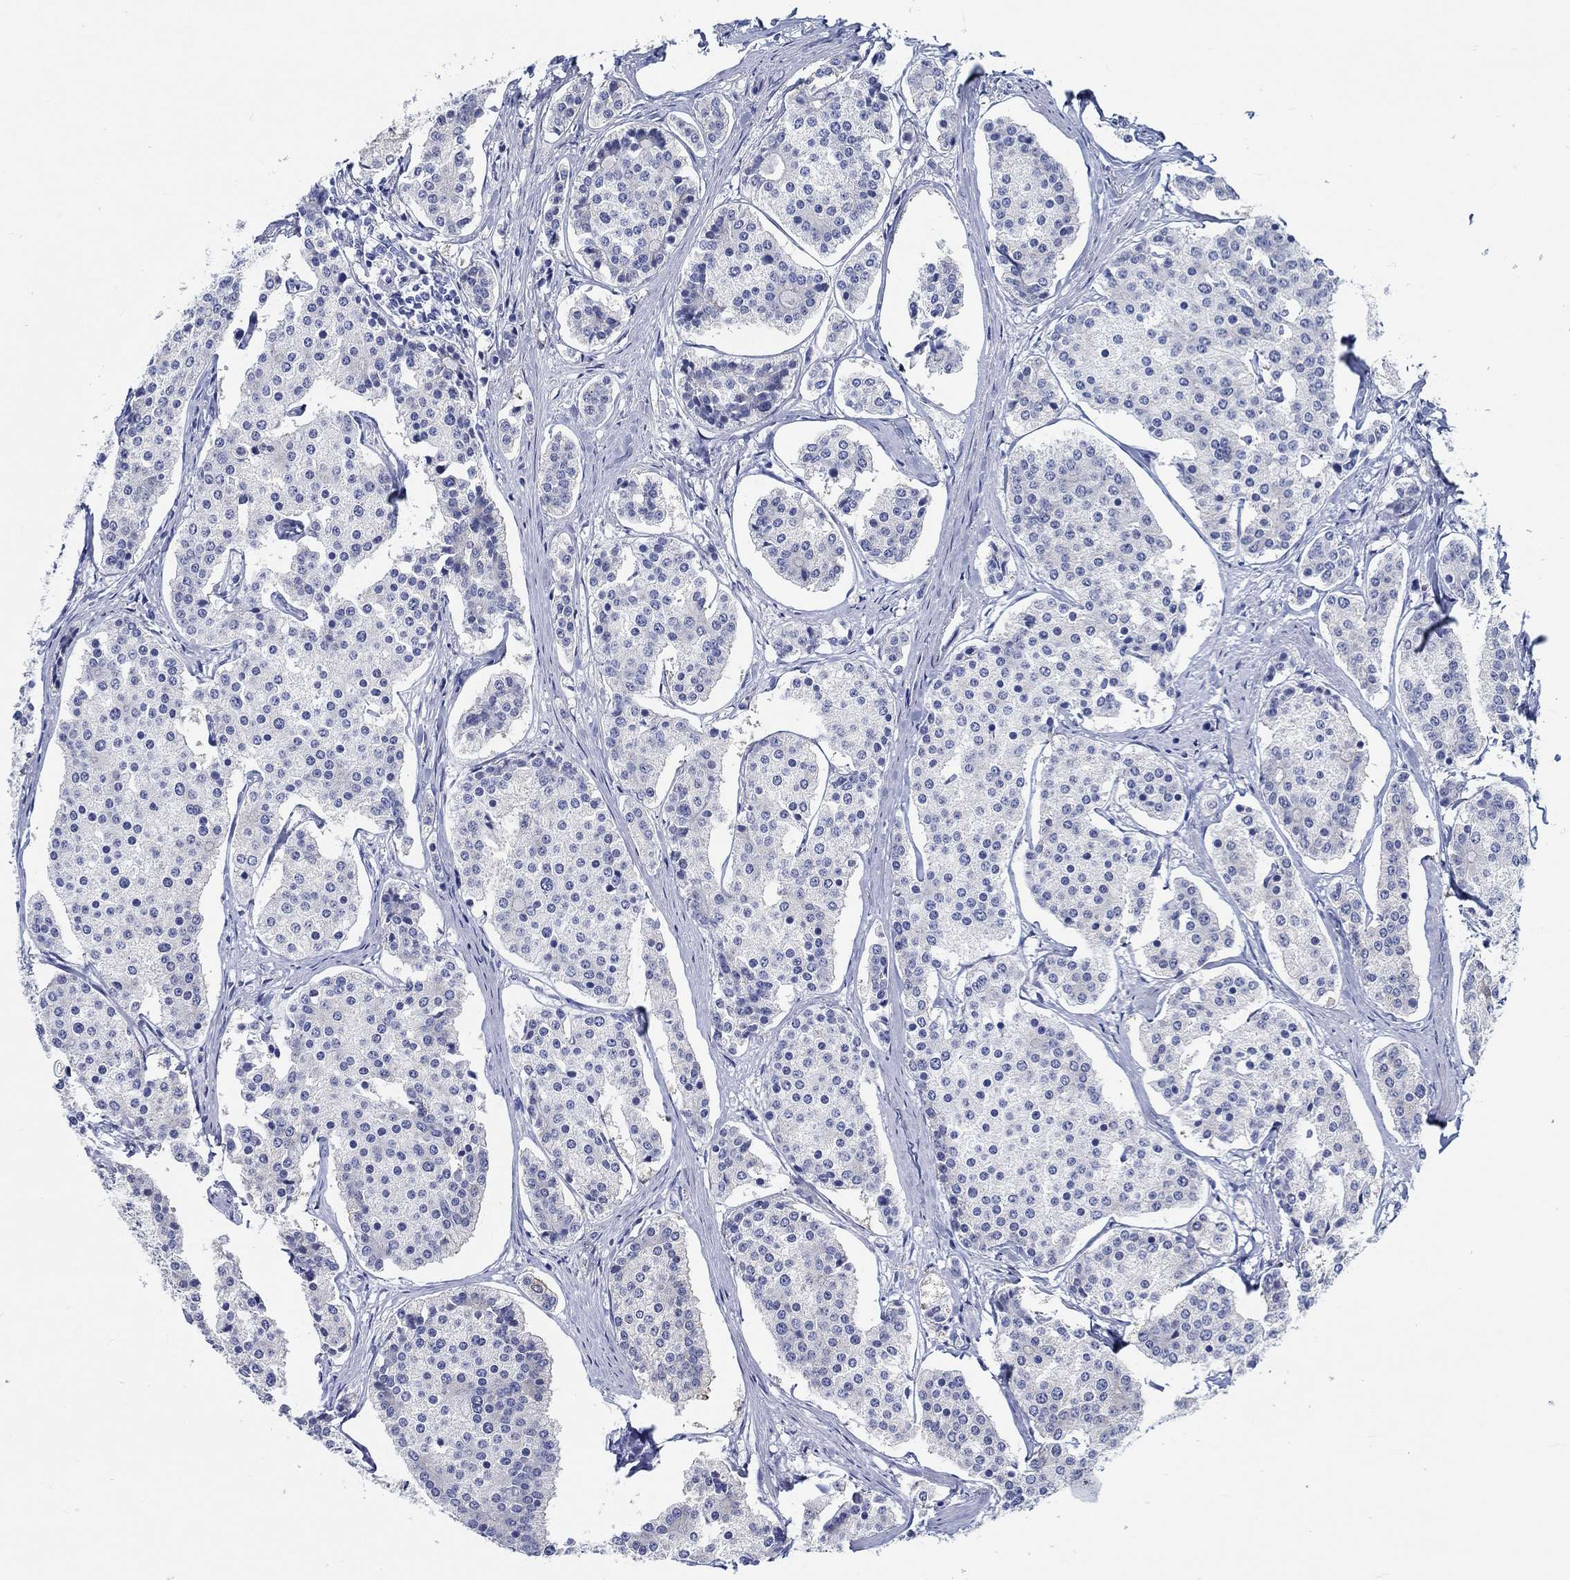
{"staining": {"intensity": "negative", "quantity": "none", "location": "none"}, "tissue": "carcinoid", "cell_type": "Tumor cells", "image_type": "cancer", "snomed": [{"axis": "morphology", "description": "Carcinoid, malignant, NOS"}, {"axis": "topography", "description": "Small intestine"}], "caption": "Immunohistochemistry (IHC) micrograph of human malignant carcinoid stained for a protein (brown), which shows no staining in tumor cells.", "gene": "FBXO2", "patient": {"sex": "female", "age": 65}}